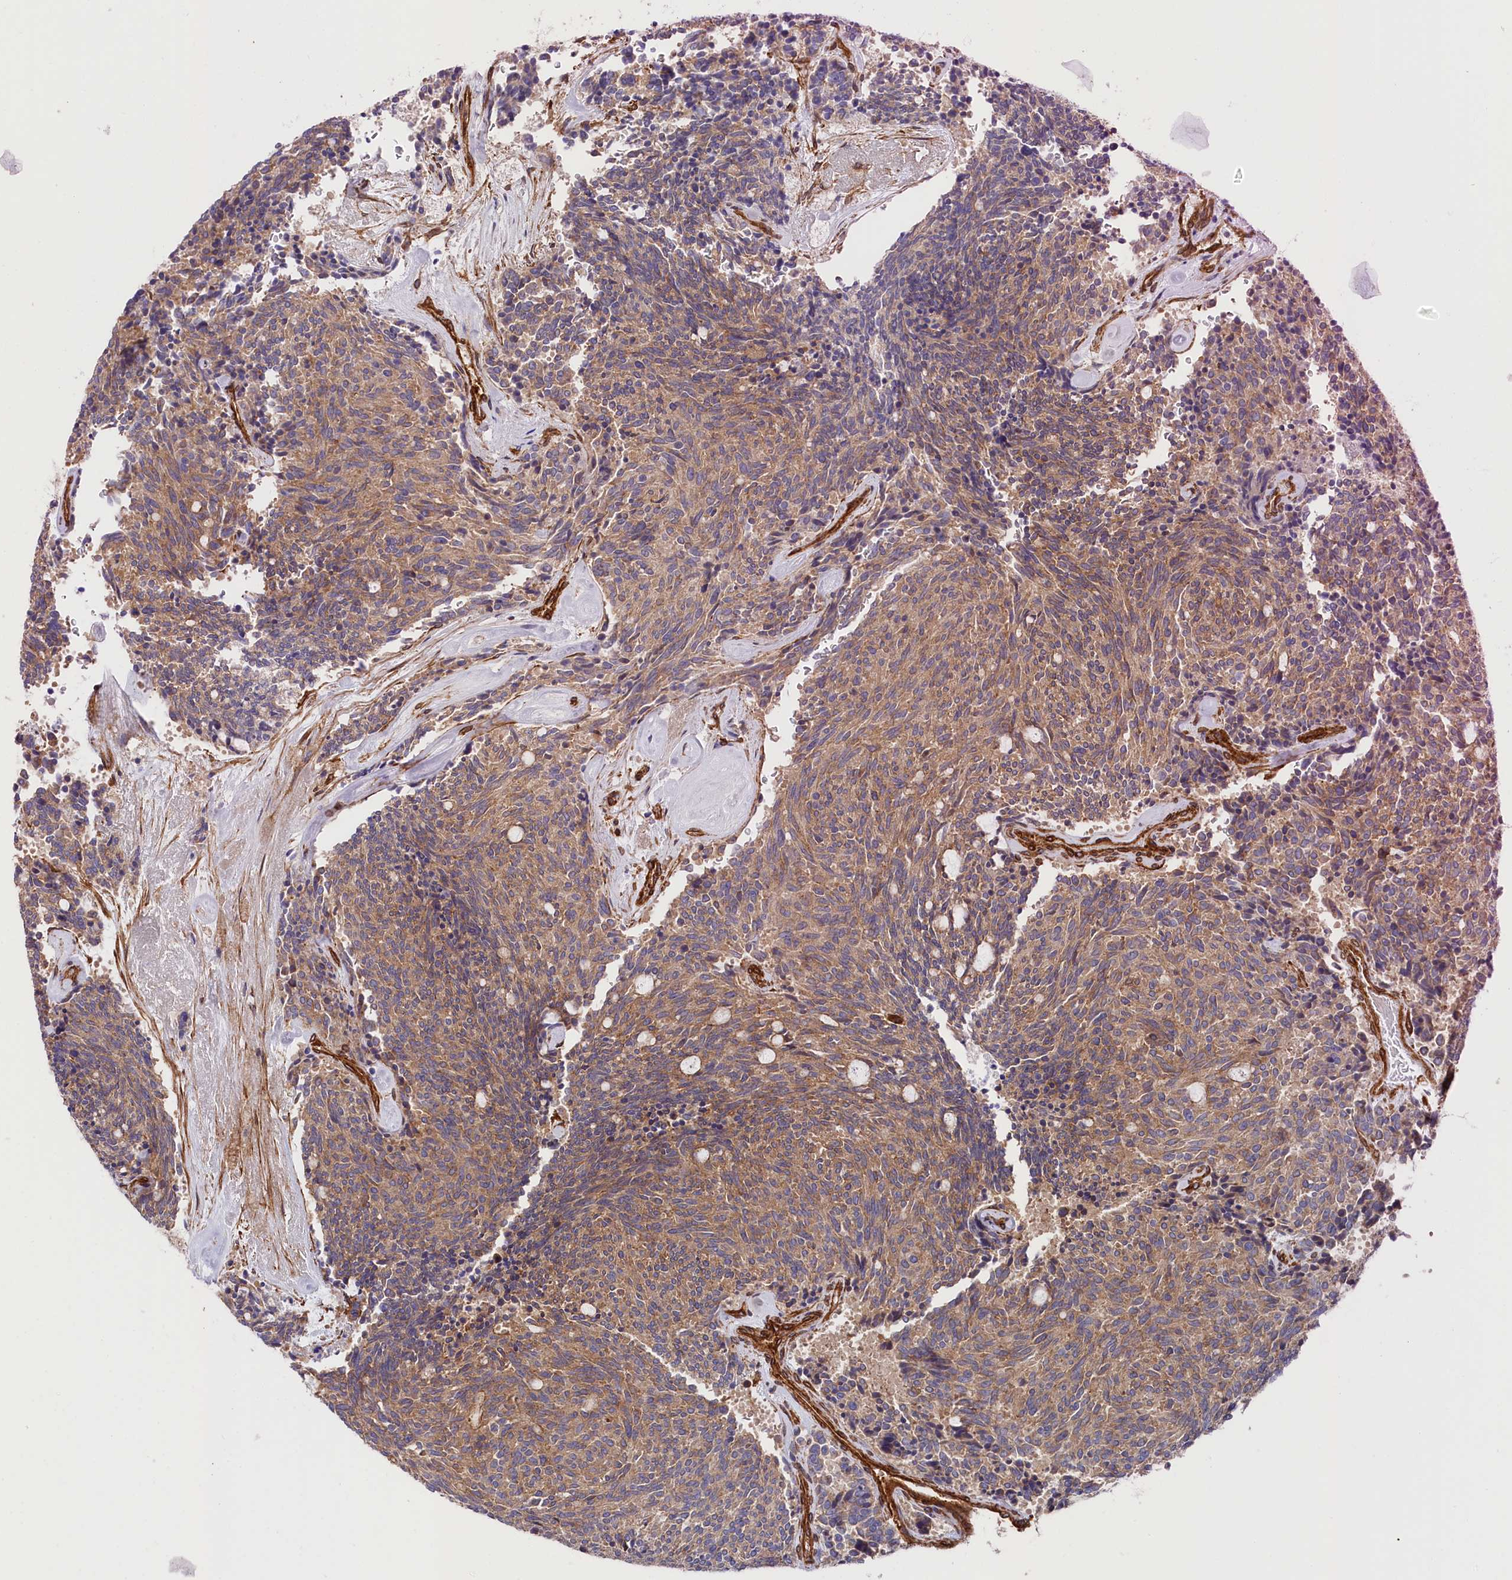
{"staining": {"intensity": "moderate", "quantity": ">75%", "location": "cytoplasmic/membranous"}, "tissue": "carcinoid", "cell_type": "Tumor cells", "image_type": "cancer", "snomed": [{"axis": "morphology", "description": "Carcinoid, malignant, NOS"}, {"axis": "topography", "description": "Pancreas"}], "caption": "Carcinoid (malignant) was stained to show a protein in brown. There is medium levels of moderate cytoplasmic/membranous staining in approximately >75% of tumor cells.", "gene": "TNKS1BP1", "patient": {"sex": "female", "age": 54}}